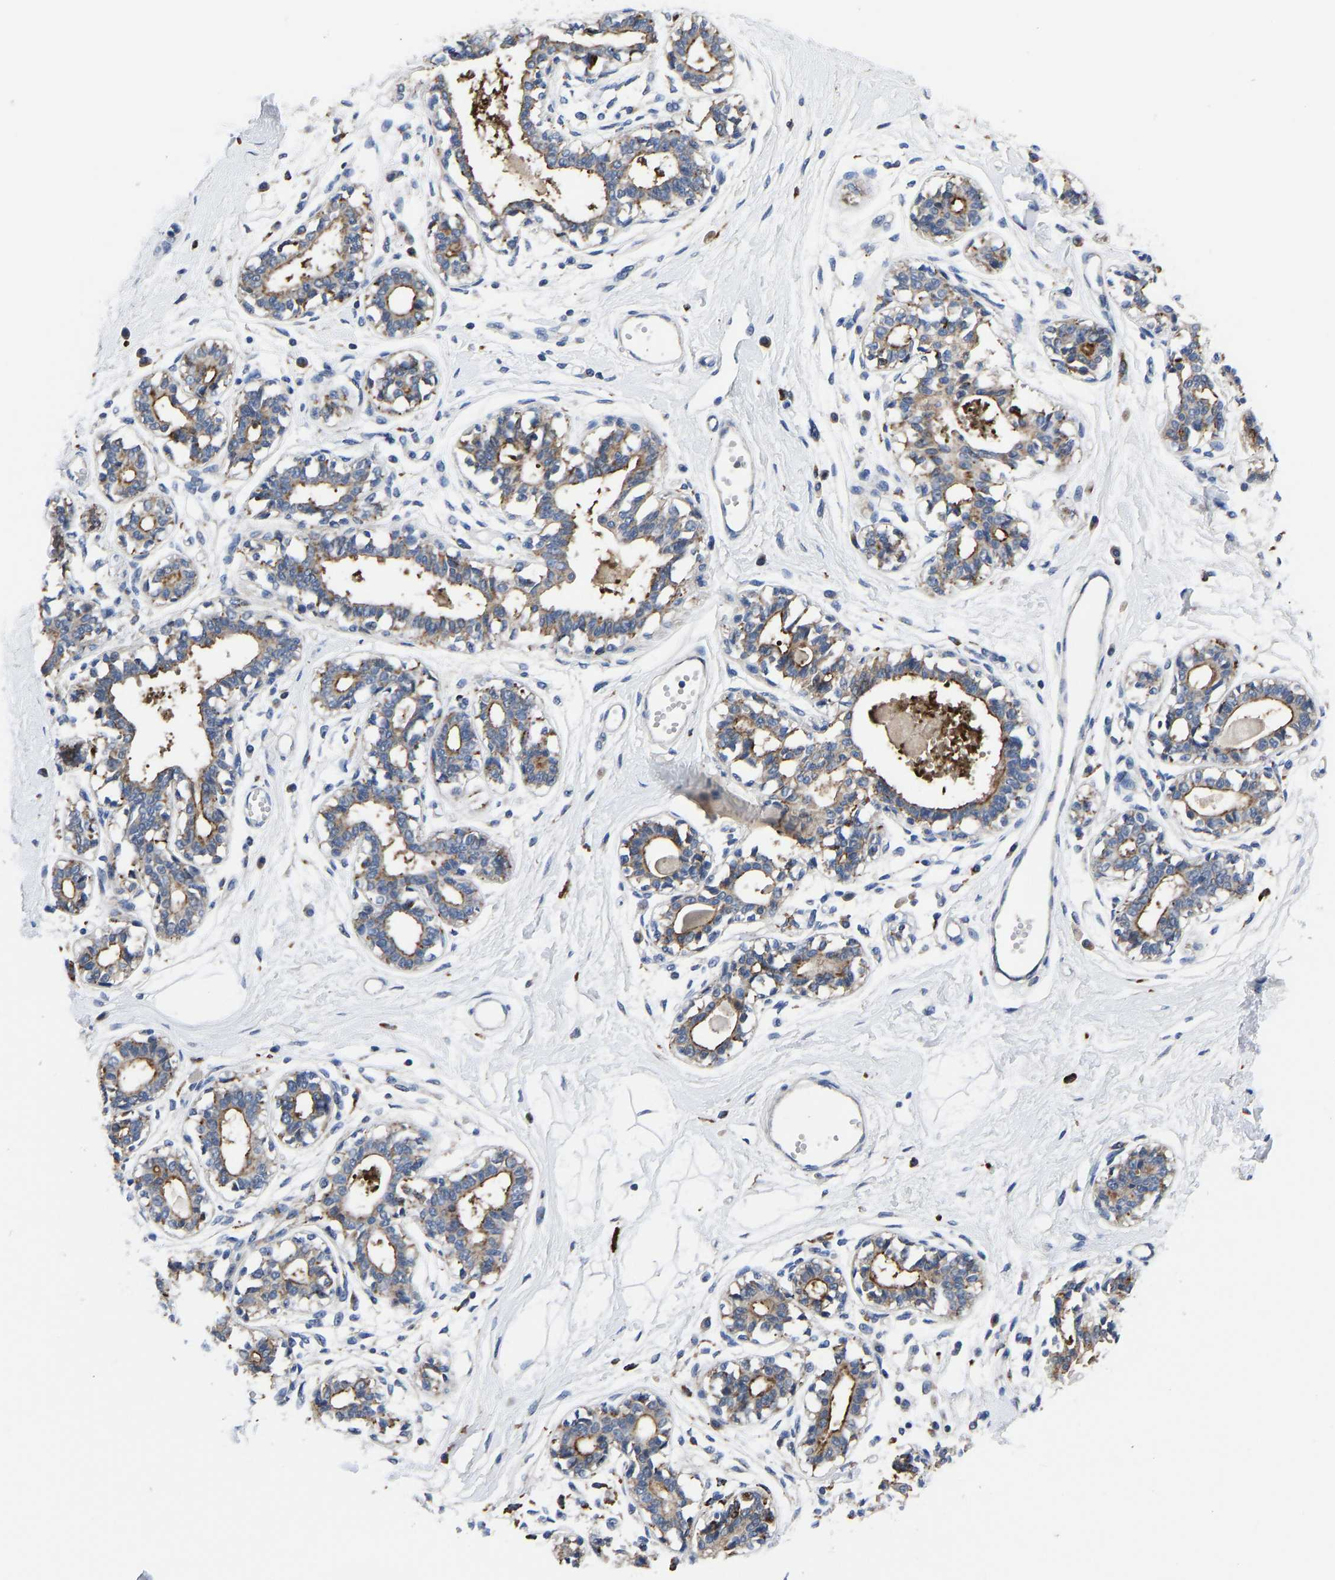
{"staining": {"intensity": "negative", "quantity": "none", "location": "none"}, "tissue": "breast", "cell_type": "Adipocytes", "image_type": "normal", "snomed": [{"axis": "morphology", "description": "Normal tissue, NOS"}, {"axis": "topography", "description": "Breast"}], "caption": "A histopathology image of breast stained for a protein reveals no brown staining in adipocytes. (Brightfield microscopy of DAB (3,3'-diaminobenzidine) immunohistochemistry at high magnification).", "gene": "ATP6V1E1", "patient": {"sex": "female", "age": 45}}